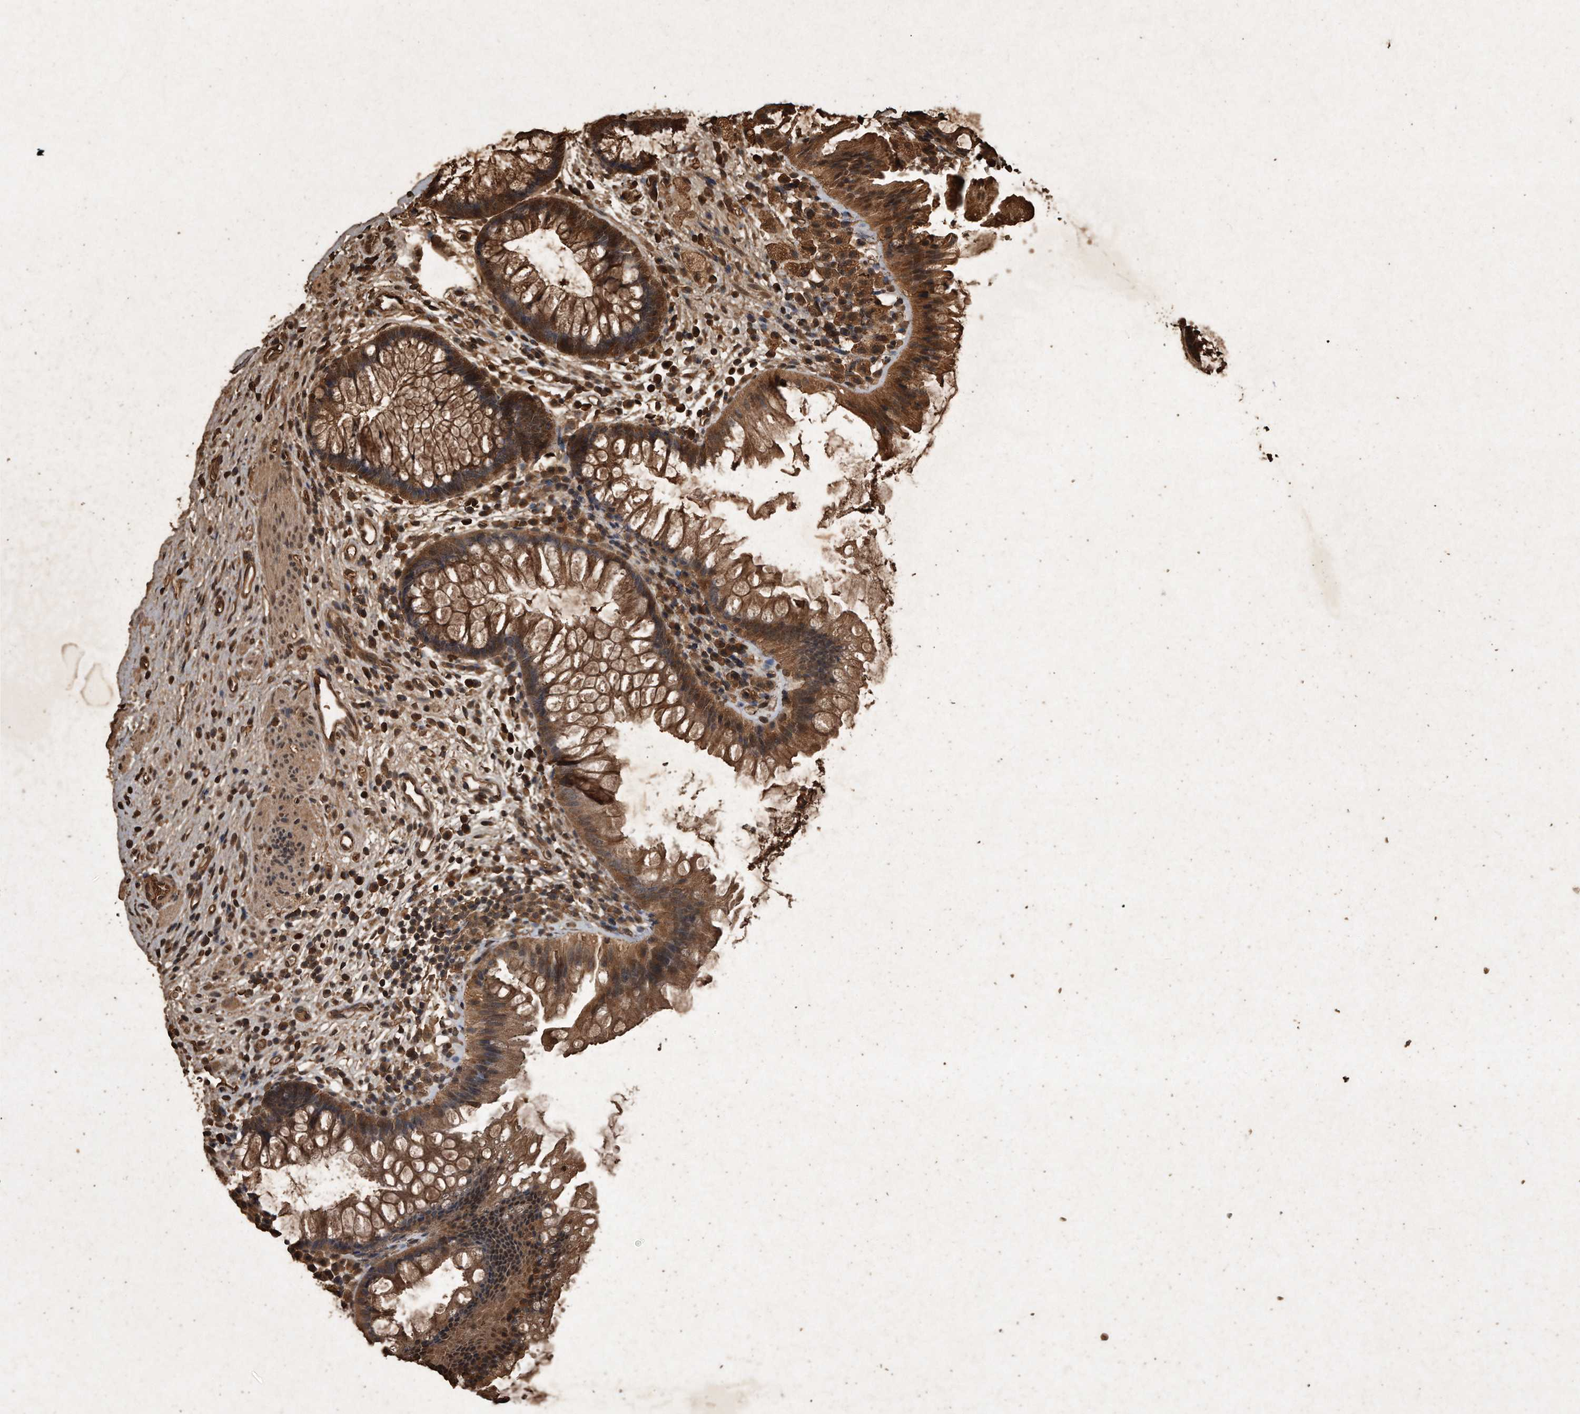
{"staining": {"intensity": "moderate", "quantity": ">75%", "location": "cytoplasmic/membranous,nuclear"}, "tissue": "colon", "cell_type": "Endothelial cells", "image_type": "normal", "snomed": [{"axis": "morphology", "description": "Normal tissue, NOS"}, {"axis": "topography", "description": "Colon"}], "caption": "The photomicrograph reveals staining of benign colon, revealing moderate cytoplasmic/membranous,nuclear protein positivity (brown color) within endothelial cells. (Stains: DAB in brown, nuclei in blue, Microscopy: brightfield microscopy at high magnification).", "gene": "CFLAR", "patient": {"sex": "female", "age": 62}}